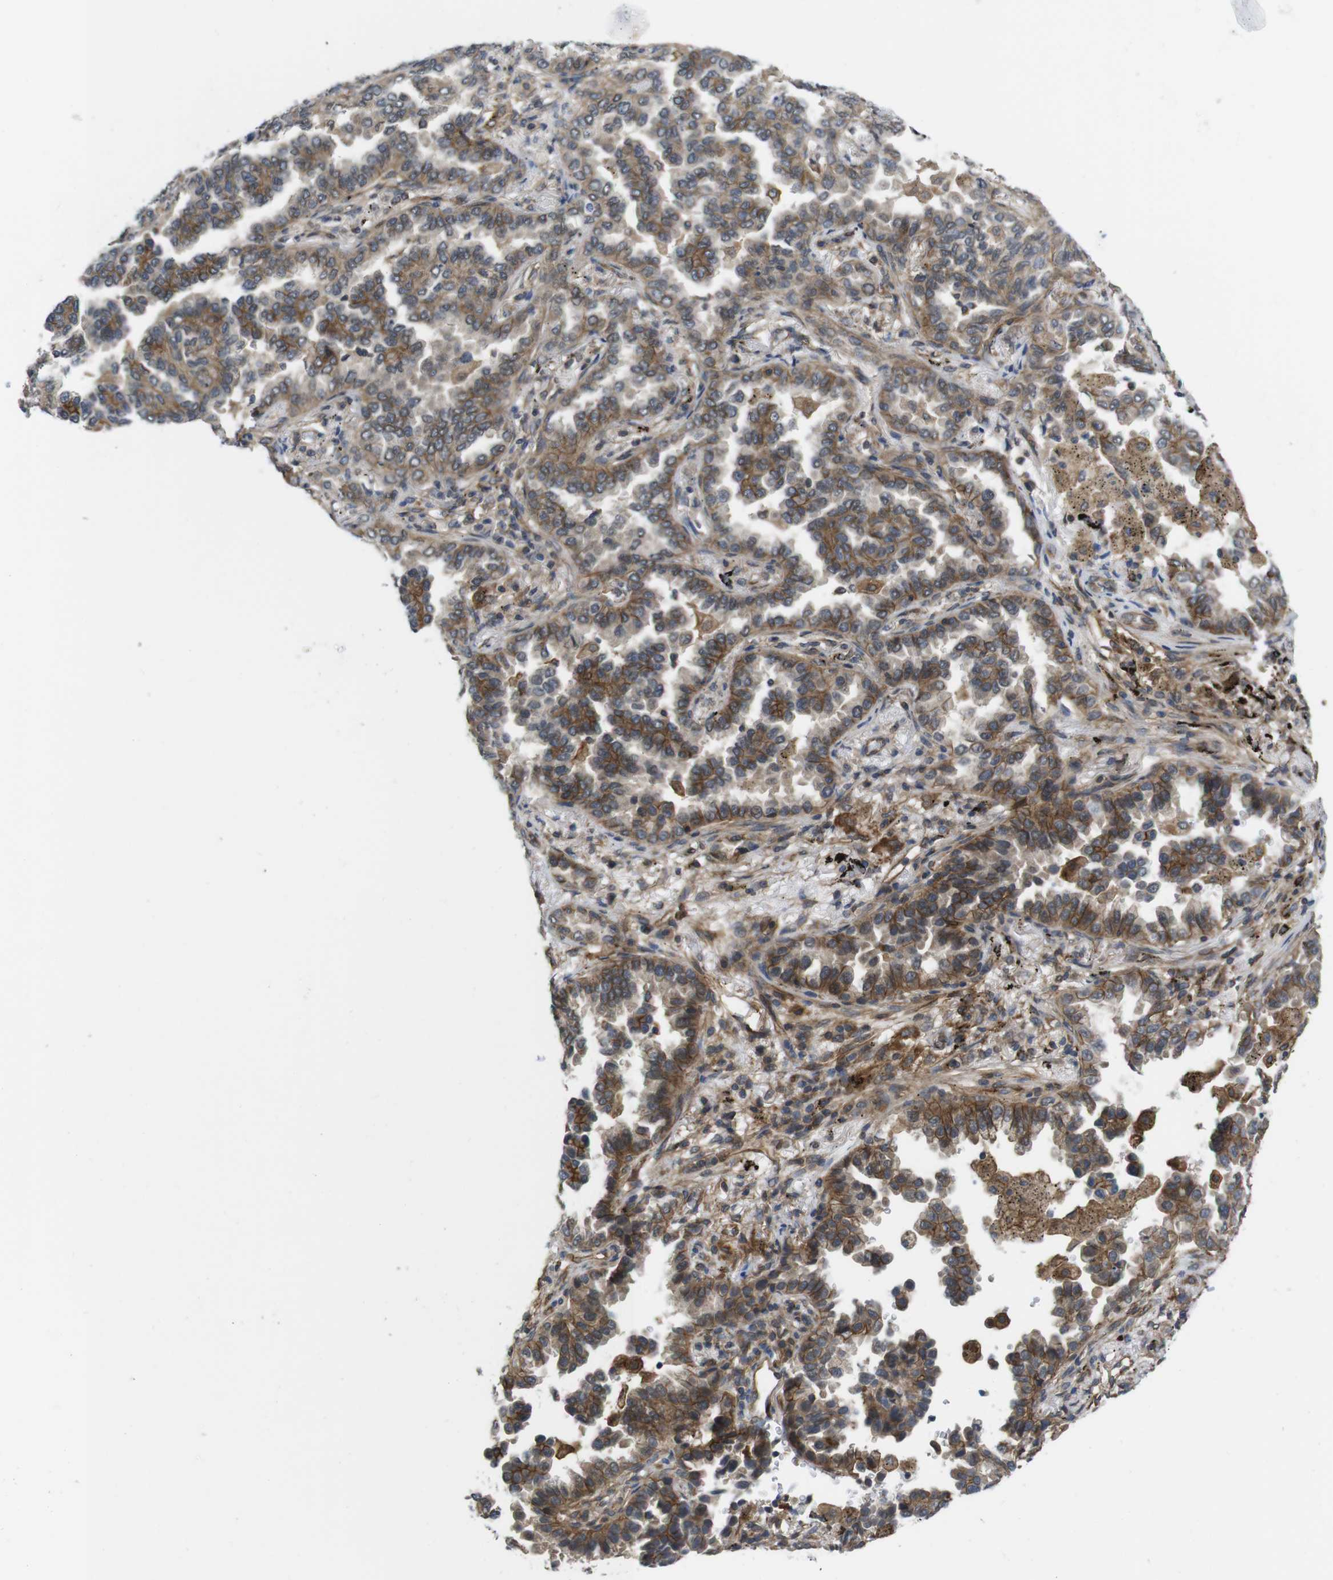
{"staining": {"intensity": "moderate", "quantity": ">75%", "location": "cytoplasmic/membranous"}, "tissue": "lung cancer", "cell_type": "Tumor cells", "image_type": "cancer", "snomed": [{"axis": "morphology", "description": "Normal tissue, NOS"}, {"axis": "morphology", "description": "Adenocarcinoma, NOS"}, {"axis": "topography", "description": "Lung"}], "caption": "A histopathology image of lung cancer (adenocarcinoma) stained for a protein shows moderate cytoplasmic/membranous brown staining in tumor cells. (Brightfield microscopy of DAB IHC at high magnification).", "gene": "ZDHHC5", "patient": {"sex": "male", "age": 59}}